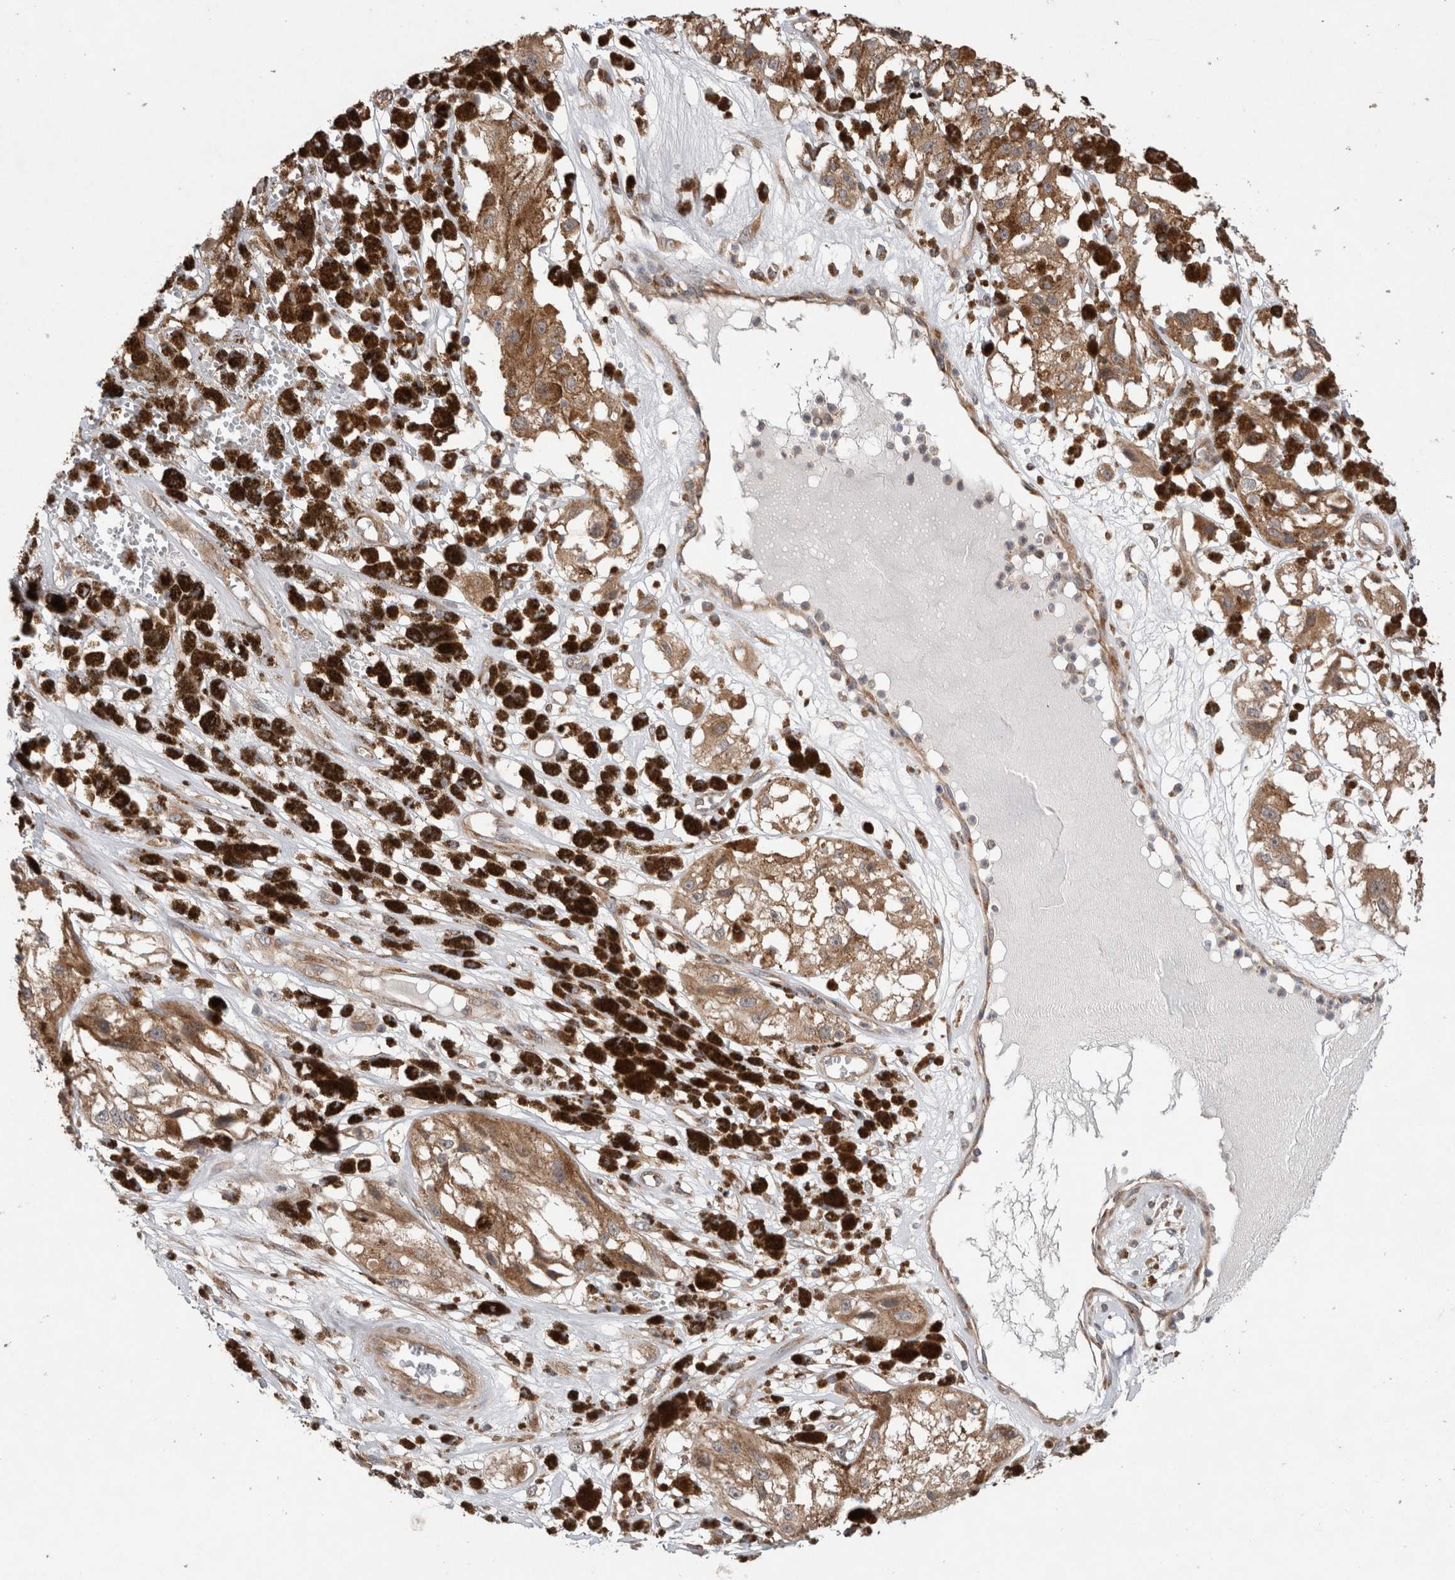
{"staining": {"intensity": "moderate", "quantity": ">75%", "location": "cytoplasmic/membranous"}, "tissue": "melanoma", "cell_type": "Tumor cells", "image_type": "cancer", "snomed": [{"axis": "morphology", "description": "Malignant melanoma, NOS"}, {"axis": "topography", "description": "Skin"}], "caption": "This image exhibits immunohistochemistry (IHC) staining of malignant melanoma, with medium moderate cytoplasmic/membranous staining in approximately >75% of tumor cells.", "gene": "TRIM5", "patient": {"sex": "male", "age": 88}}